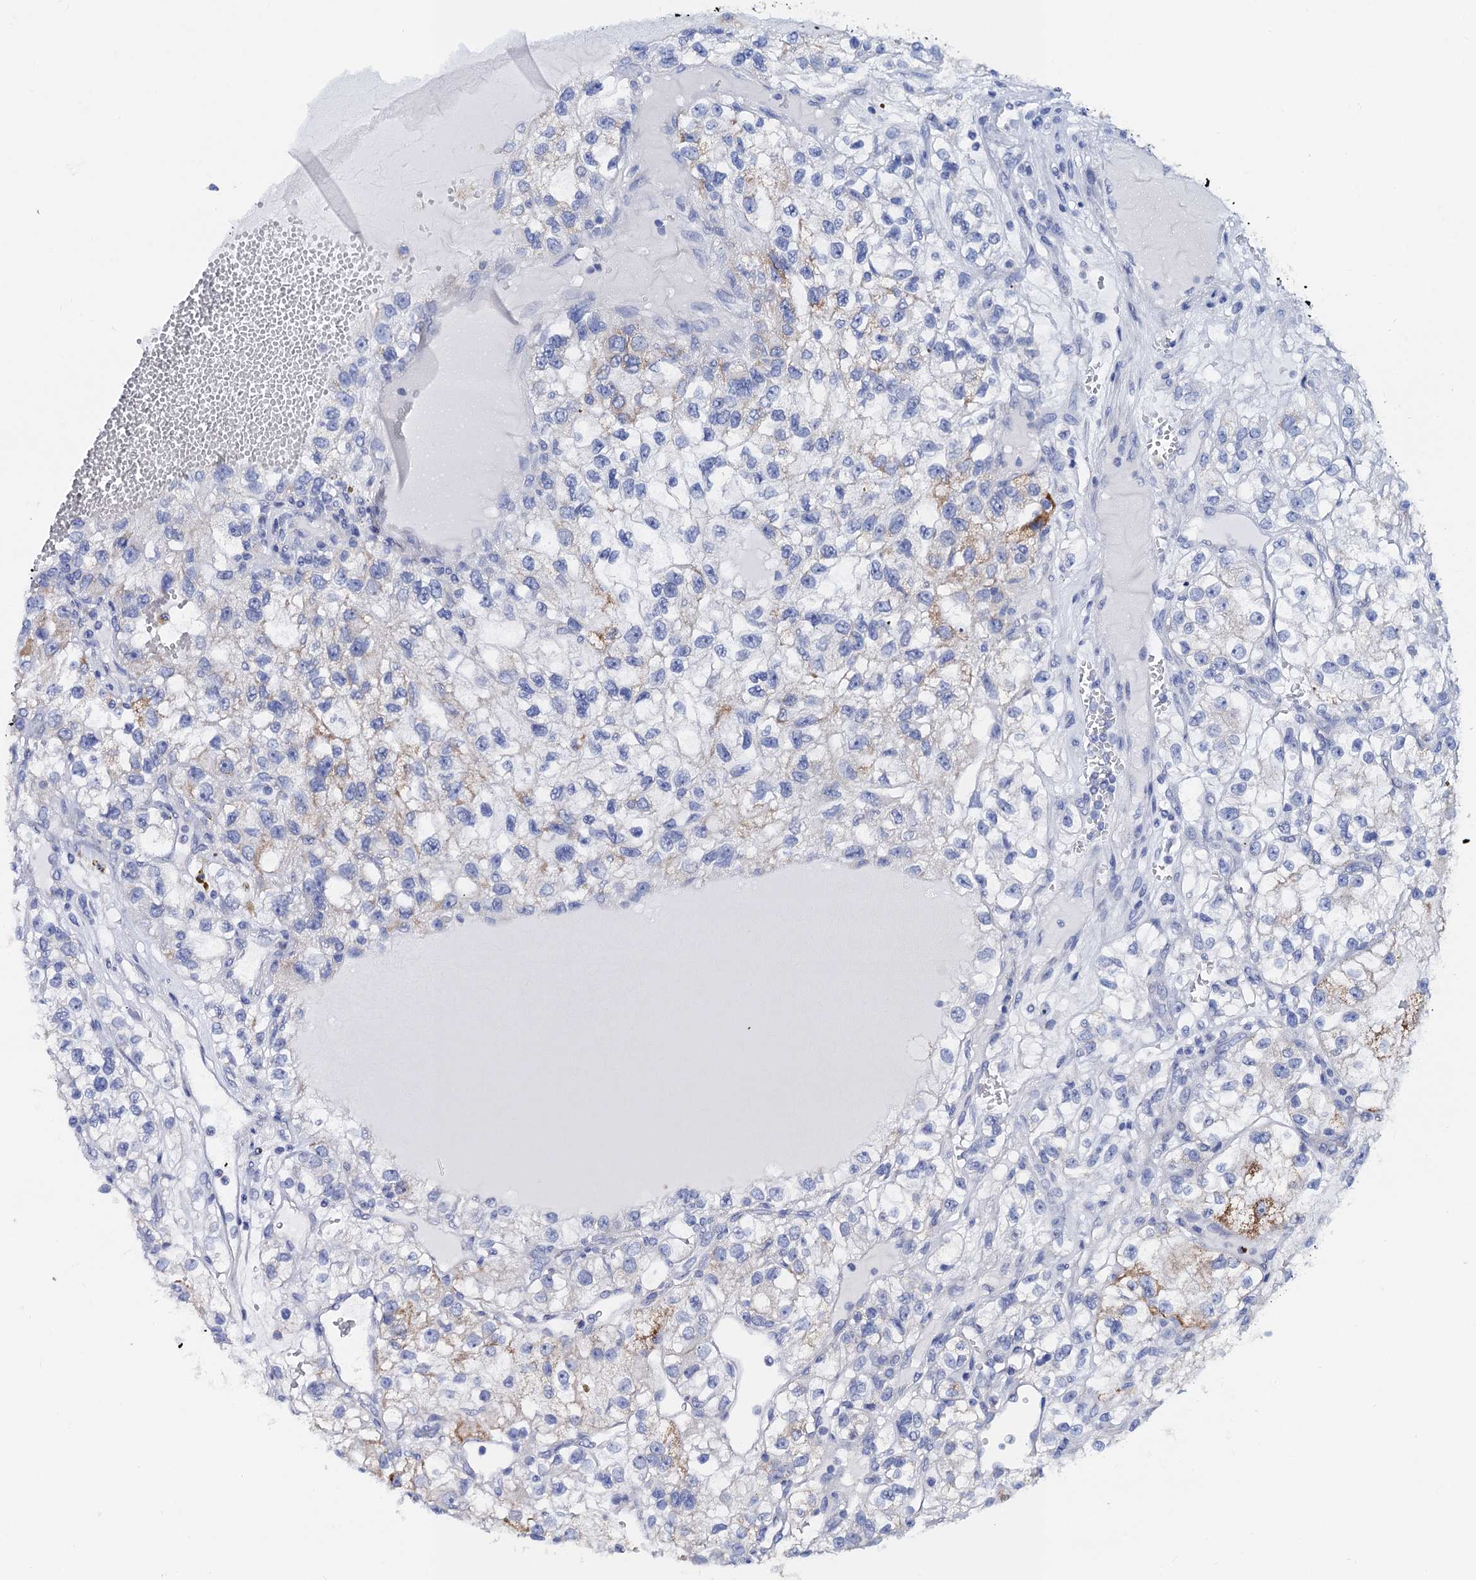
{"staining": {"intensity": "moderate", "quantity": "<25%", "location": "cytoplasmic/membranous"}, "tissue": "renal cancer", "cell_type": "Tumor cells", "image_type": "cancer", "snomed": [{"axis": "morphology", "description": "Adenocarcinoma, NOS"}, {"axis": "topography", "description": "Kidney"}], "caption": "A brown stain highlights moderate cytoplasmic/membranous expression of a protein in renal cancer tumor cells. (Stains: DAB in brown, nuclei in blue, Microscopy: brightfield microscopy at high magnification).", "gene": "ACADSB", "patient": {"sex": "female", "age": 57}}